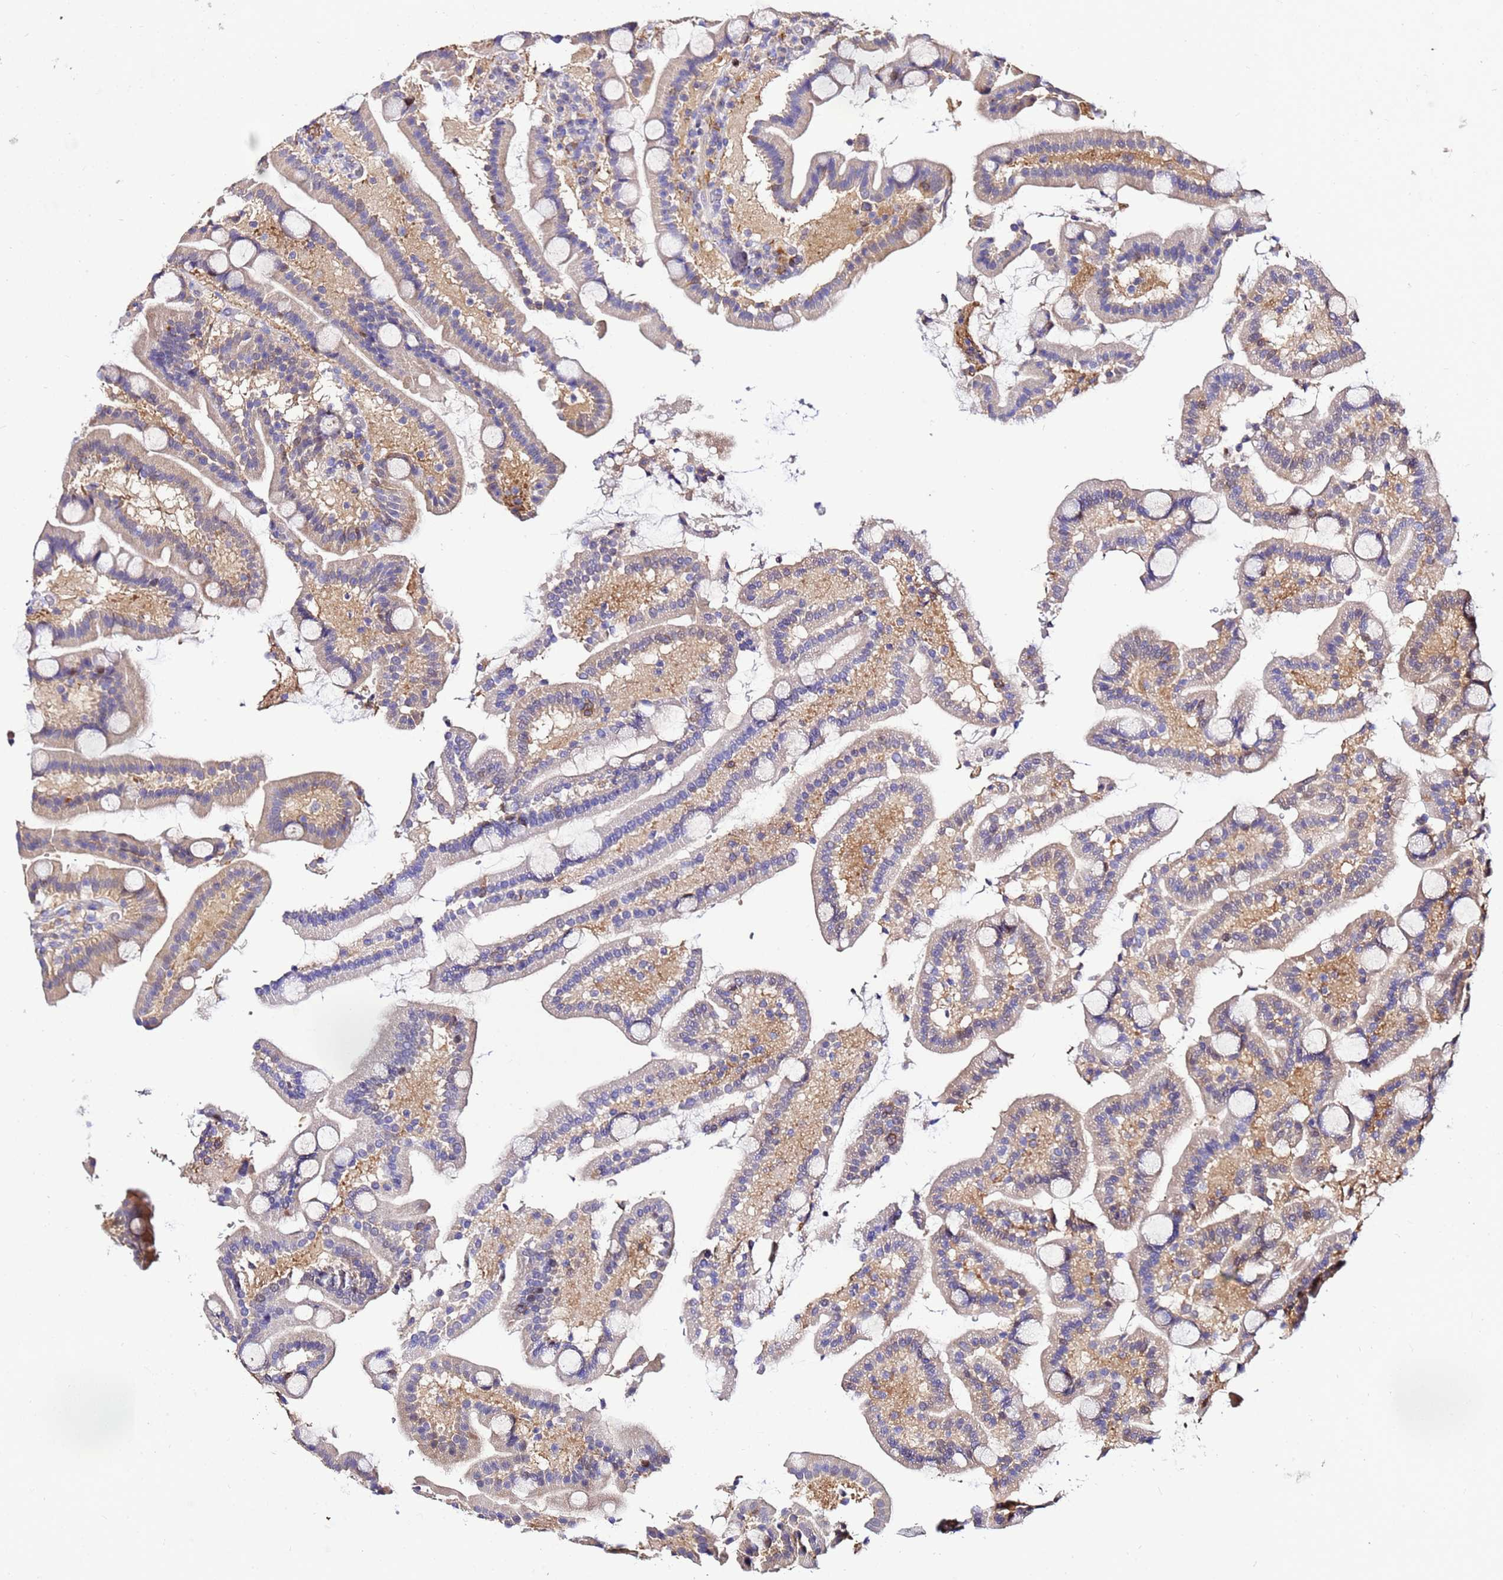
{"staining": {"intensity": "moderate", "quantity": "25%-75%", "location": "cytoplasmic/membranous,nuclear"}, "tissue": "duodenum", "cell_type": "Glandular cells", "image_type": "normal", "snomed": [{"axis": "morphology", "description": "Normal tissue, NOS"}, {"axis": "topography", "description": "Duodenum"}], "caption": "High-power microscopy captured an immunohistochemistry (IHC) photomicrograph of normal duodenum, revealing moderate cytoplasmic/membranous,nuclear expression in about 25%-75% of glandular cells.", "gene": "DBNDD2", "patient": {"sex": "male", "age": 55}}